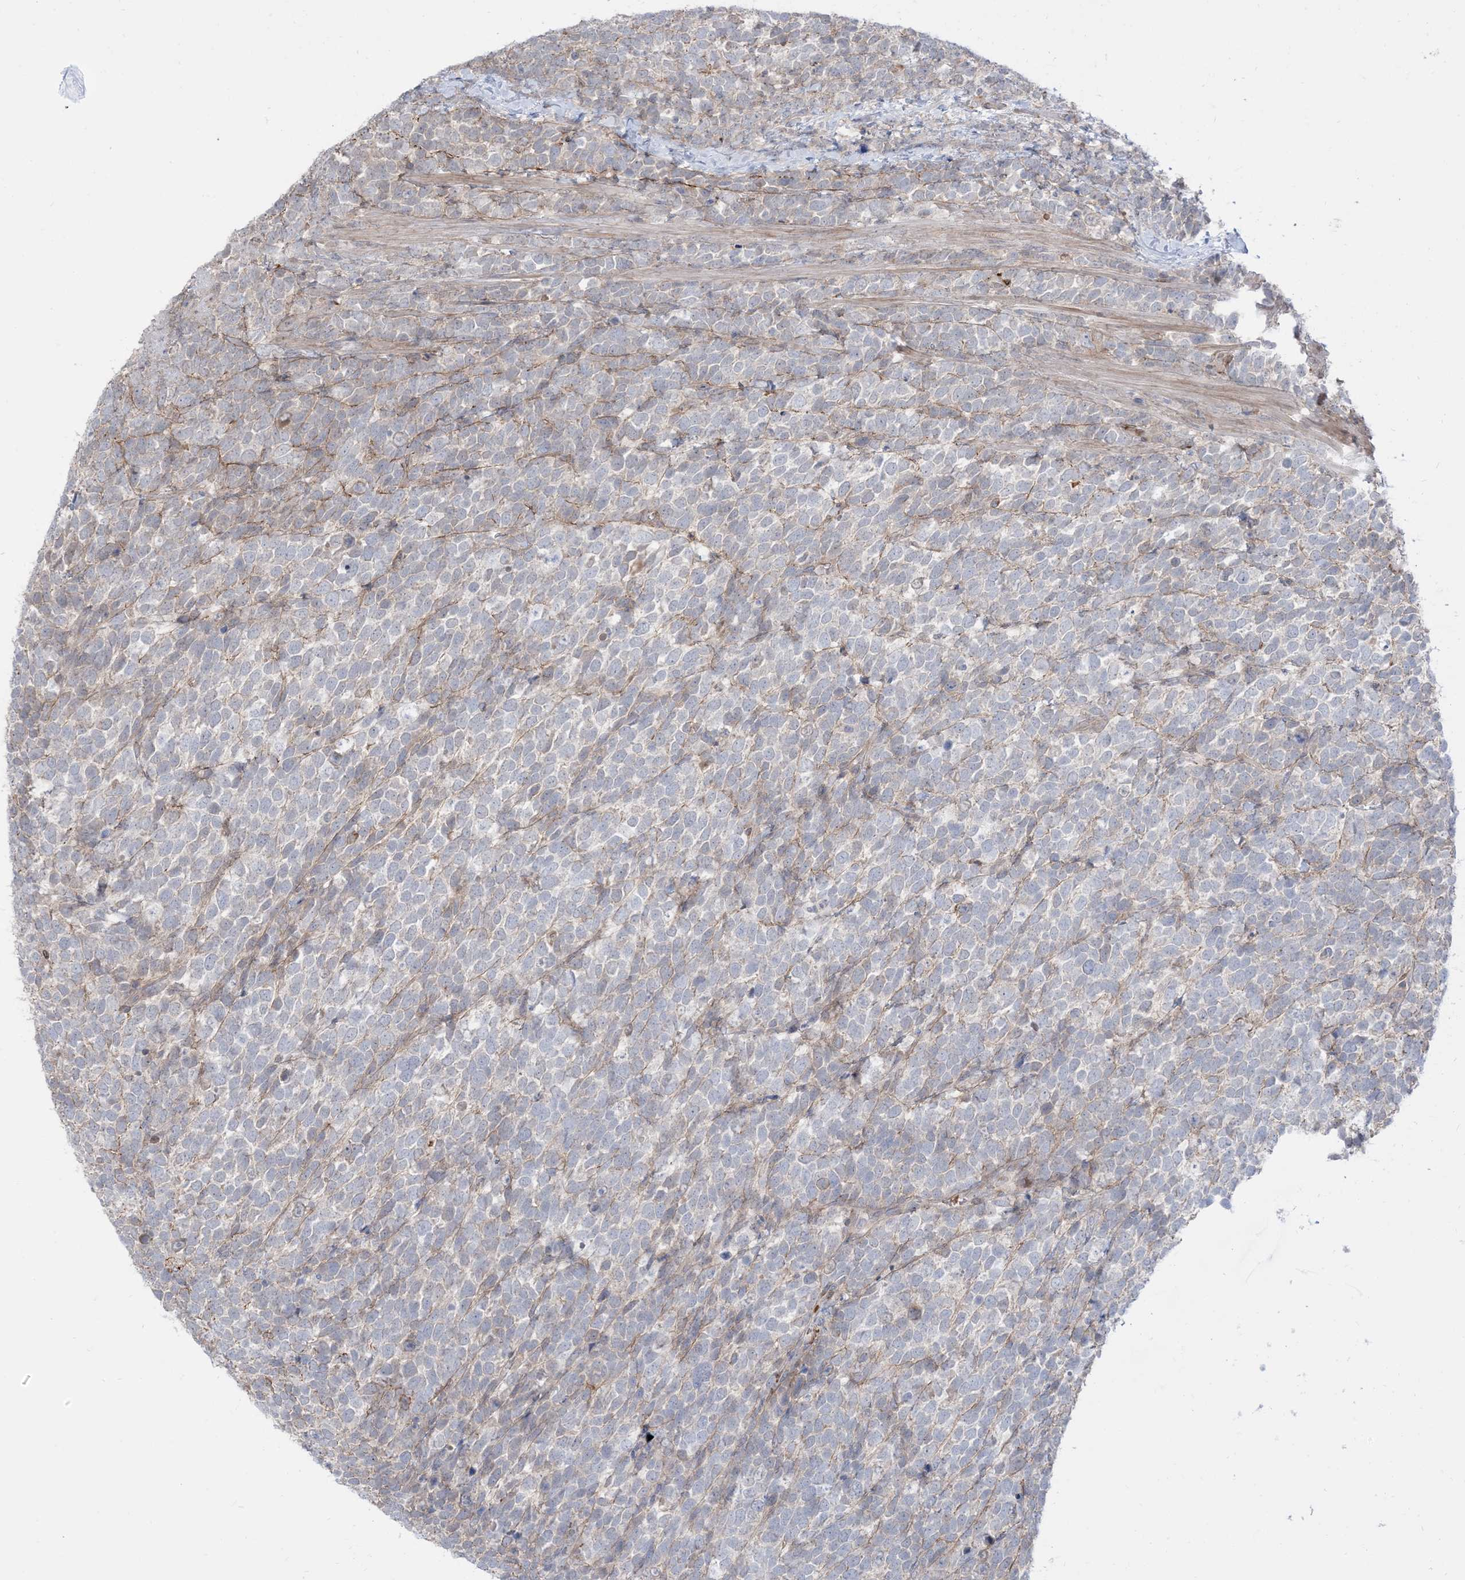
{"staining": {"intensity": "negative", "quantity": "none", "location": "none"}, "tissue": "urothelial cancer", "cell_type": "Tumor cells", "image_type": "cancer", "snomed": [{"axis": "morphology", "description": "Urothelial carcinoma, High grade"}, {"axis": "topography", "description": "Urinary bladder"}], "caption": "There is no significant positivity in tumor cells of urothelial cancer.", "gene": "RIN1", "patient": {"sex": "female", "age": 82}}